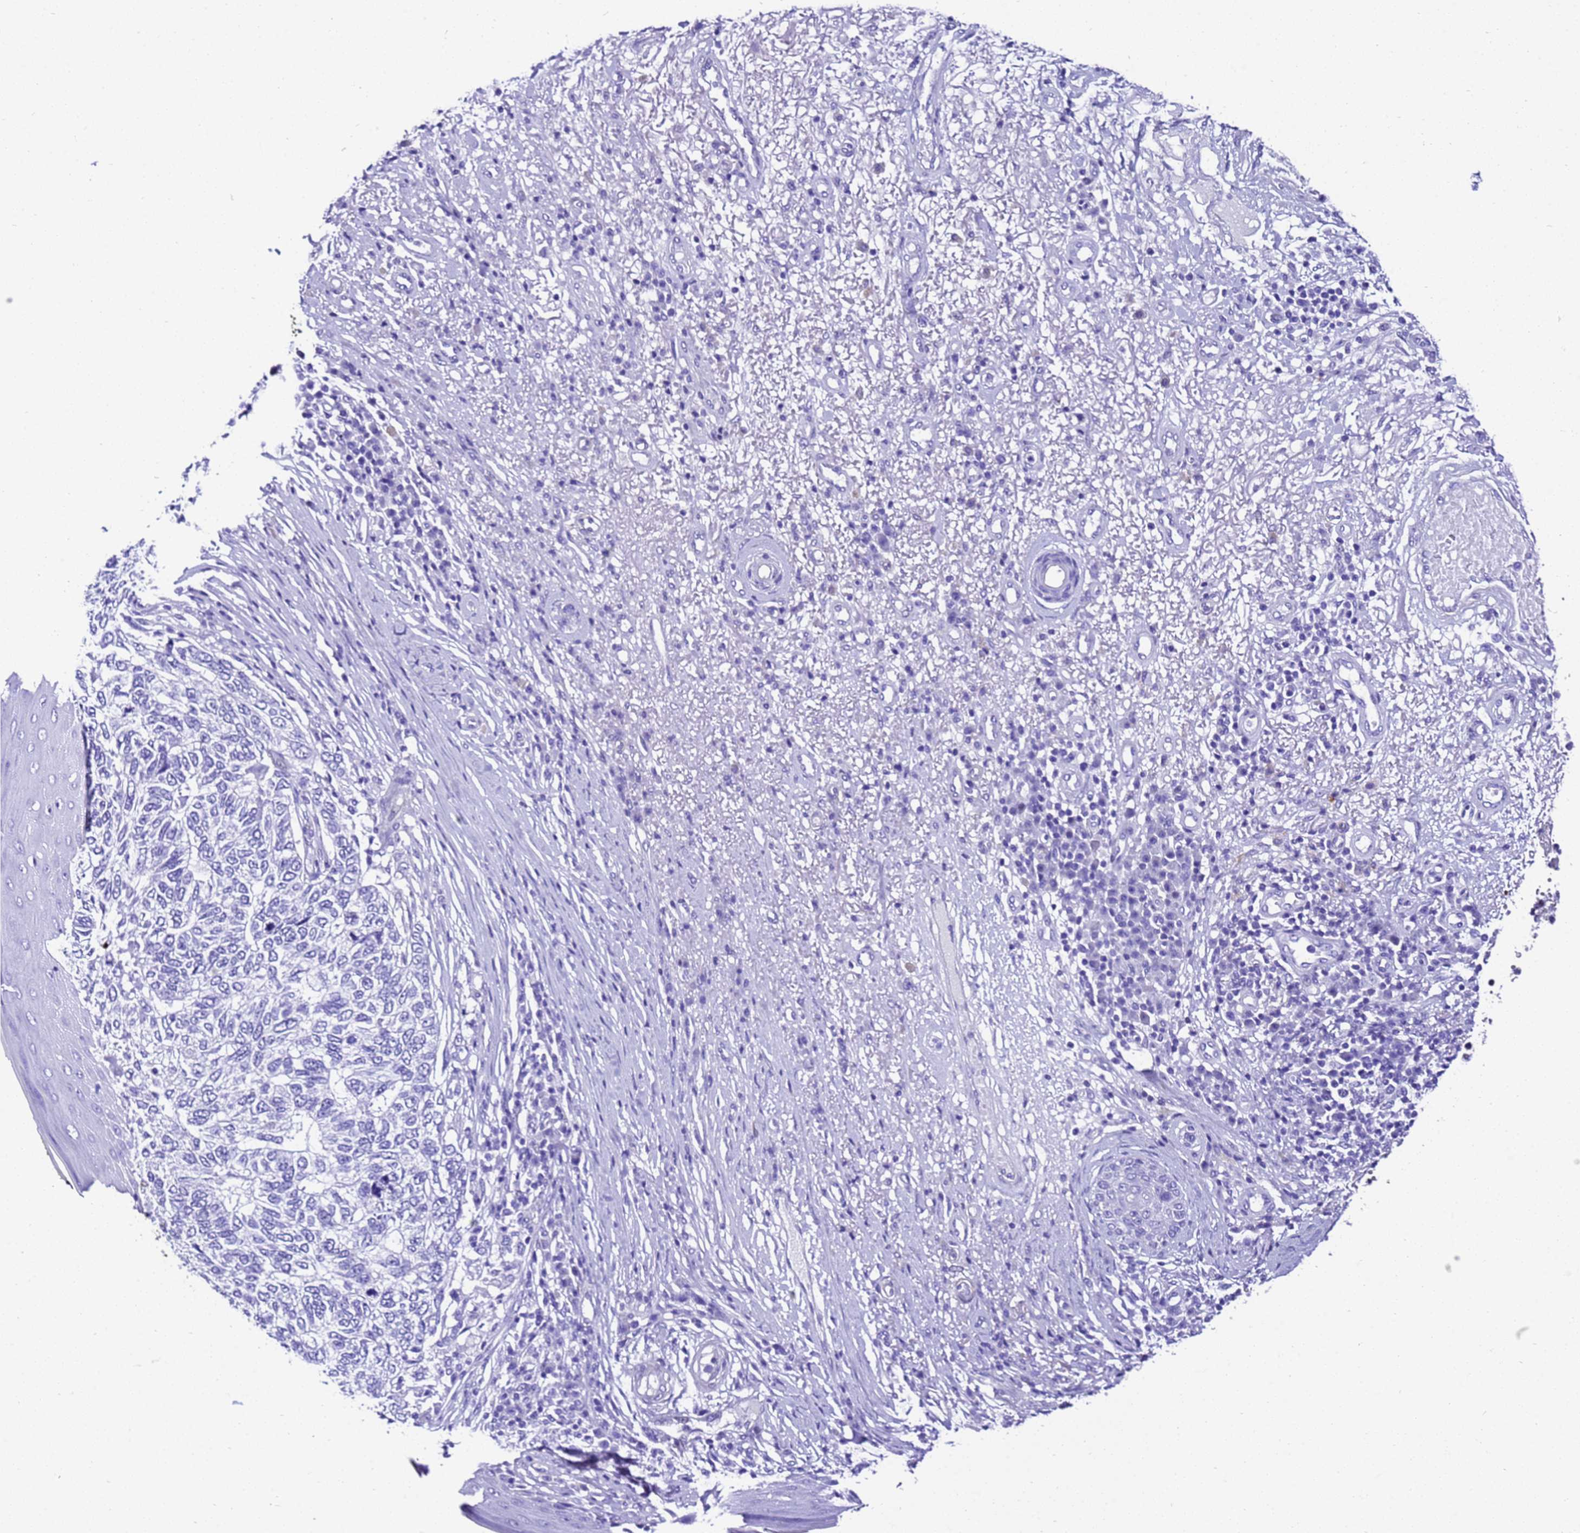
{"staining": {"intensity": "negative", "quantity": "none", "location": "none"}, "tissue": "skin cancer", "cell_type": "Tumor cells", "image_type": "cancer", "snomed": [{"axis": "morphology", "description": "Basal cell carcinoma"}, {"axis": "topography", "description": "Skin"}], "caption": "DAB immunohistochemical staining of basal cell carcinoma (skin) exhibits no significant staining in tumor cells.", "gene": "ZNF417", "patient": {"sex": "female", "age": 65}}